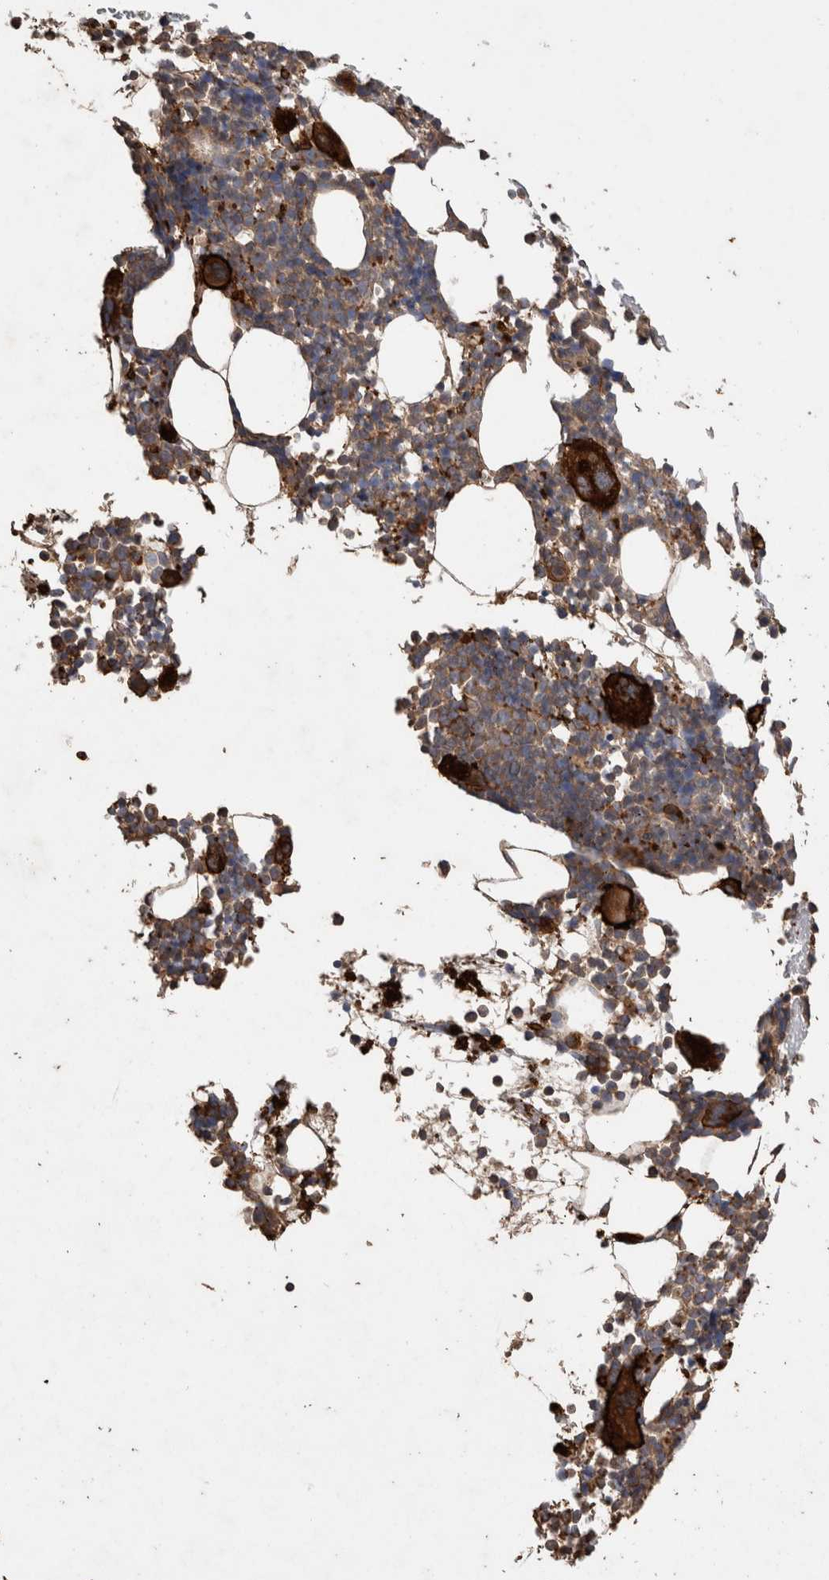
{"staining": {"intensity": "strong", "quantity": "<25%", "location": "cytoplasmic/membranous"}, "tissue": "bone marrow", "cell_type": "Hematopoietic cells", "image_type": "normal", "snomed": [{"axis": "morphology", "description": "Normal tissue, NOS"}, {"axis": "morphology", "description": "Inflammation, NOS"}, {"axis": "topography", "description": "Bone marrow"}], "caption": "IHC (DAB) staining of normal bone marrow reveals strong cytoplasmic/membranous protein expression in about <25% of hematopoietic cells. Nuclei are stained in blue.", "gene": "SNX31", "patient": {"sex": "male", "age": 78}}